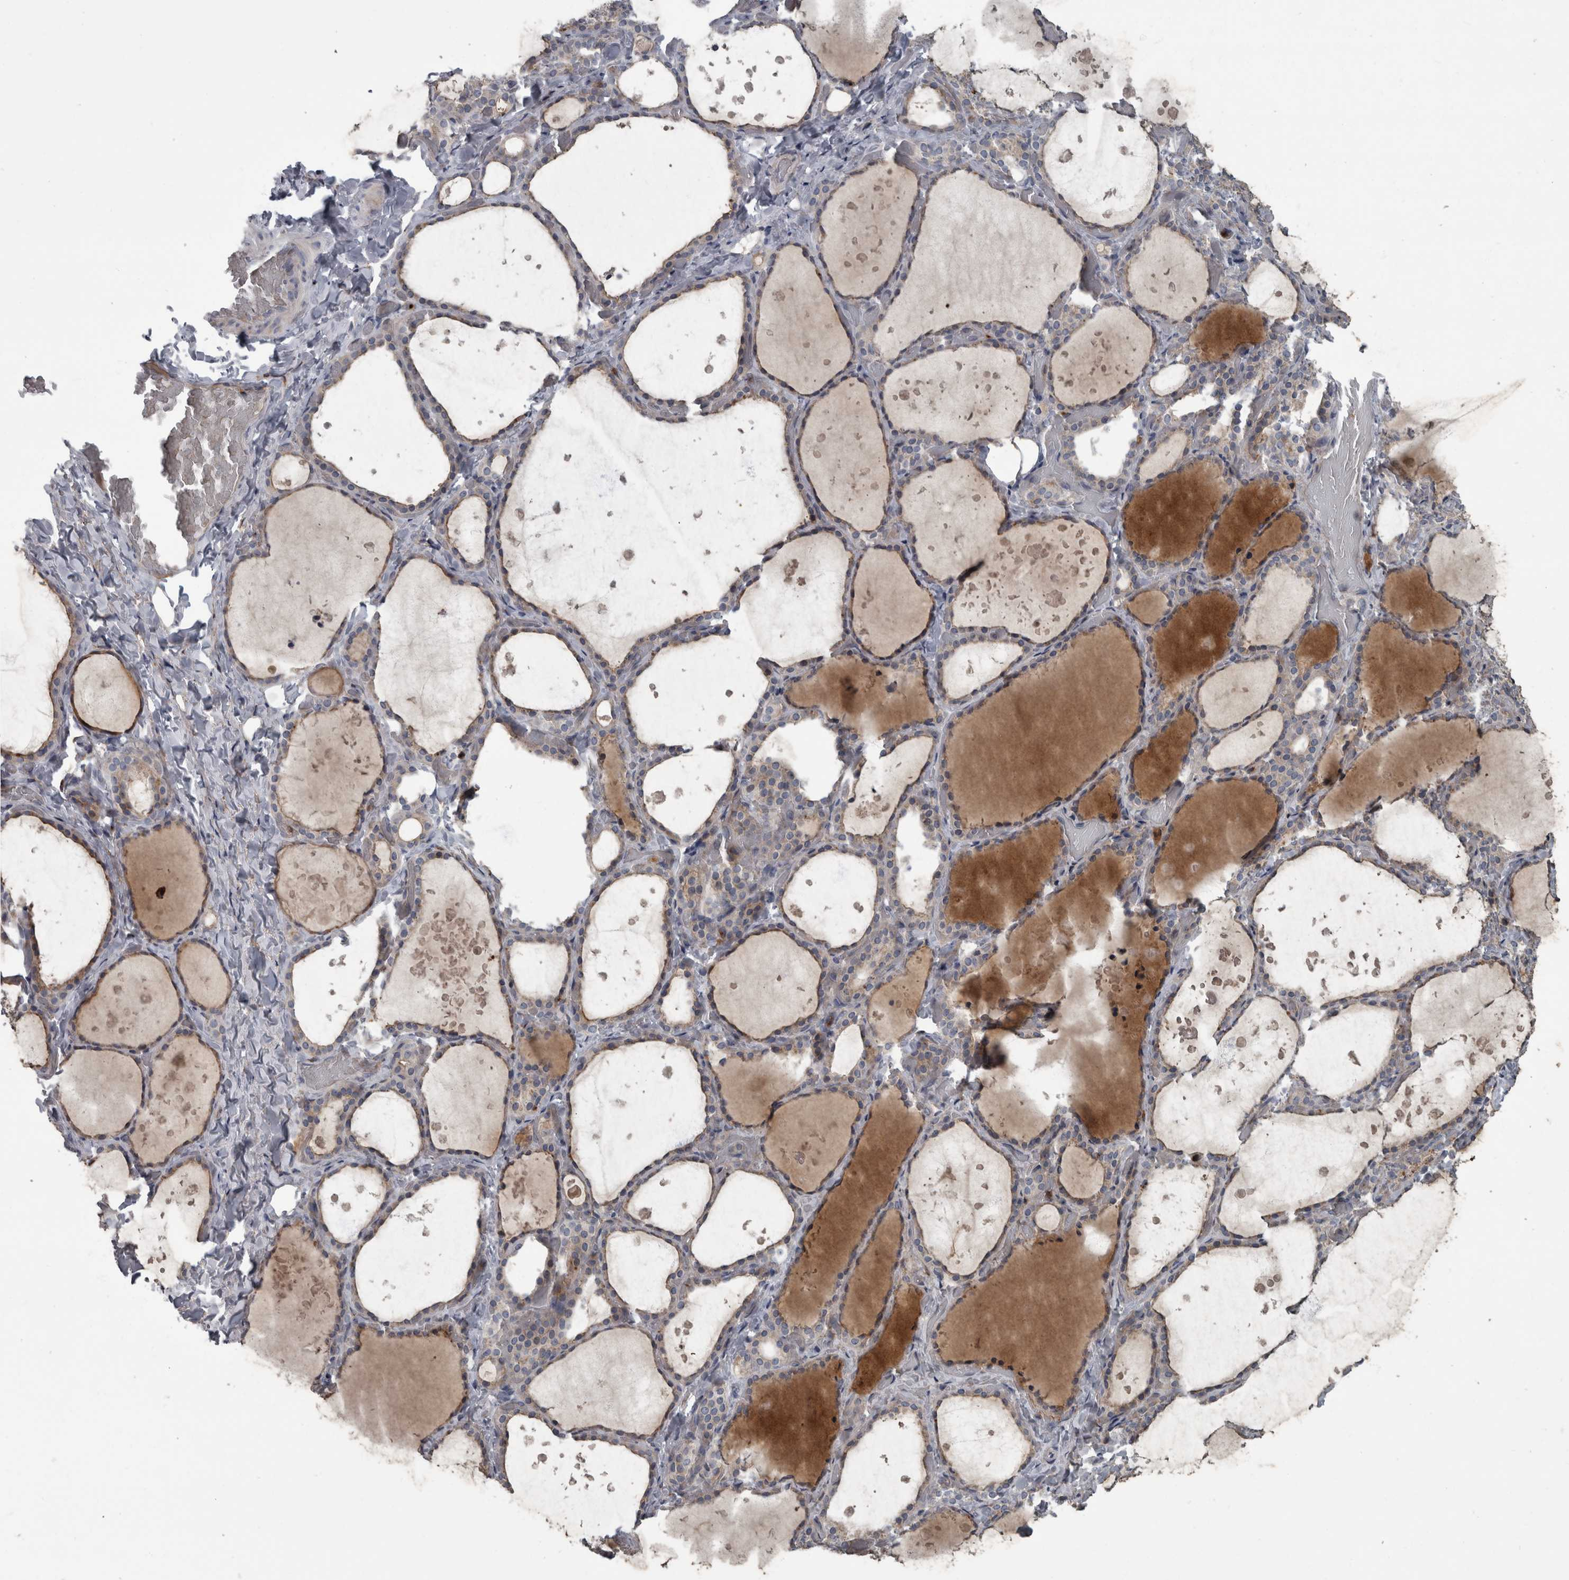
{"staining": {"intensity": "moderate", "quantity": "25%-75%", "location": "cytoplasmic/membranous"}, "tissue": "thyroid gland", "cell_type": "Glandular cells", "image_type": "normal", "snomed": [{"axis": "morphology", "description": "Normal tissue, NOS"}, {"axis": "topography", "description": "Thyroid gland"}], "caption": "Protein staining of benign thyroid gland shows moderate cytoplasmic/membranous positivity in approximately 25%-75% of glandular cells.", "gene": "CDC42BPG", "patient": {"sex": "female", "age": 44}}